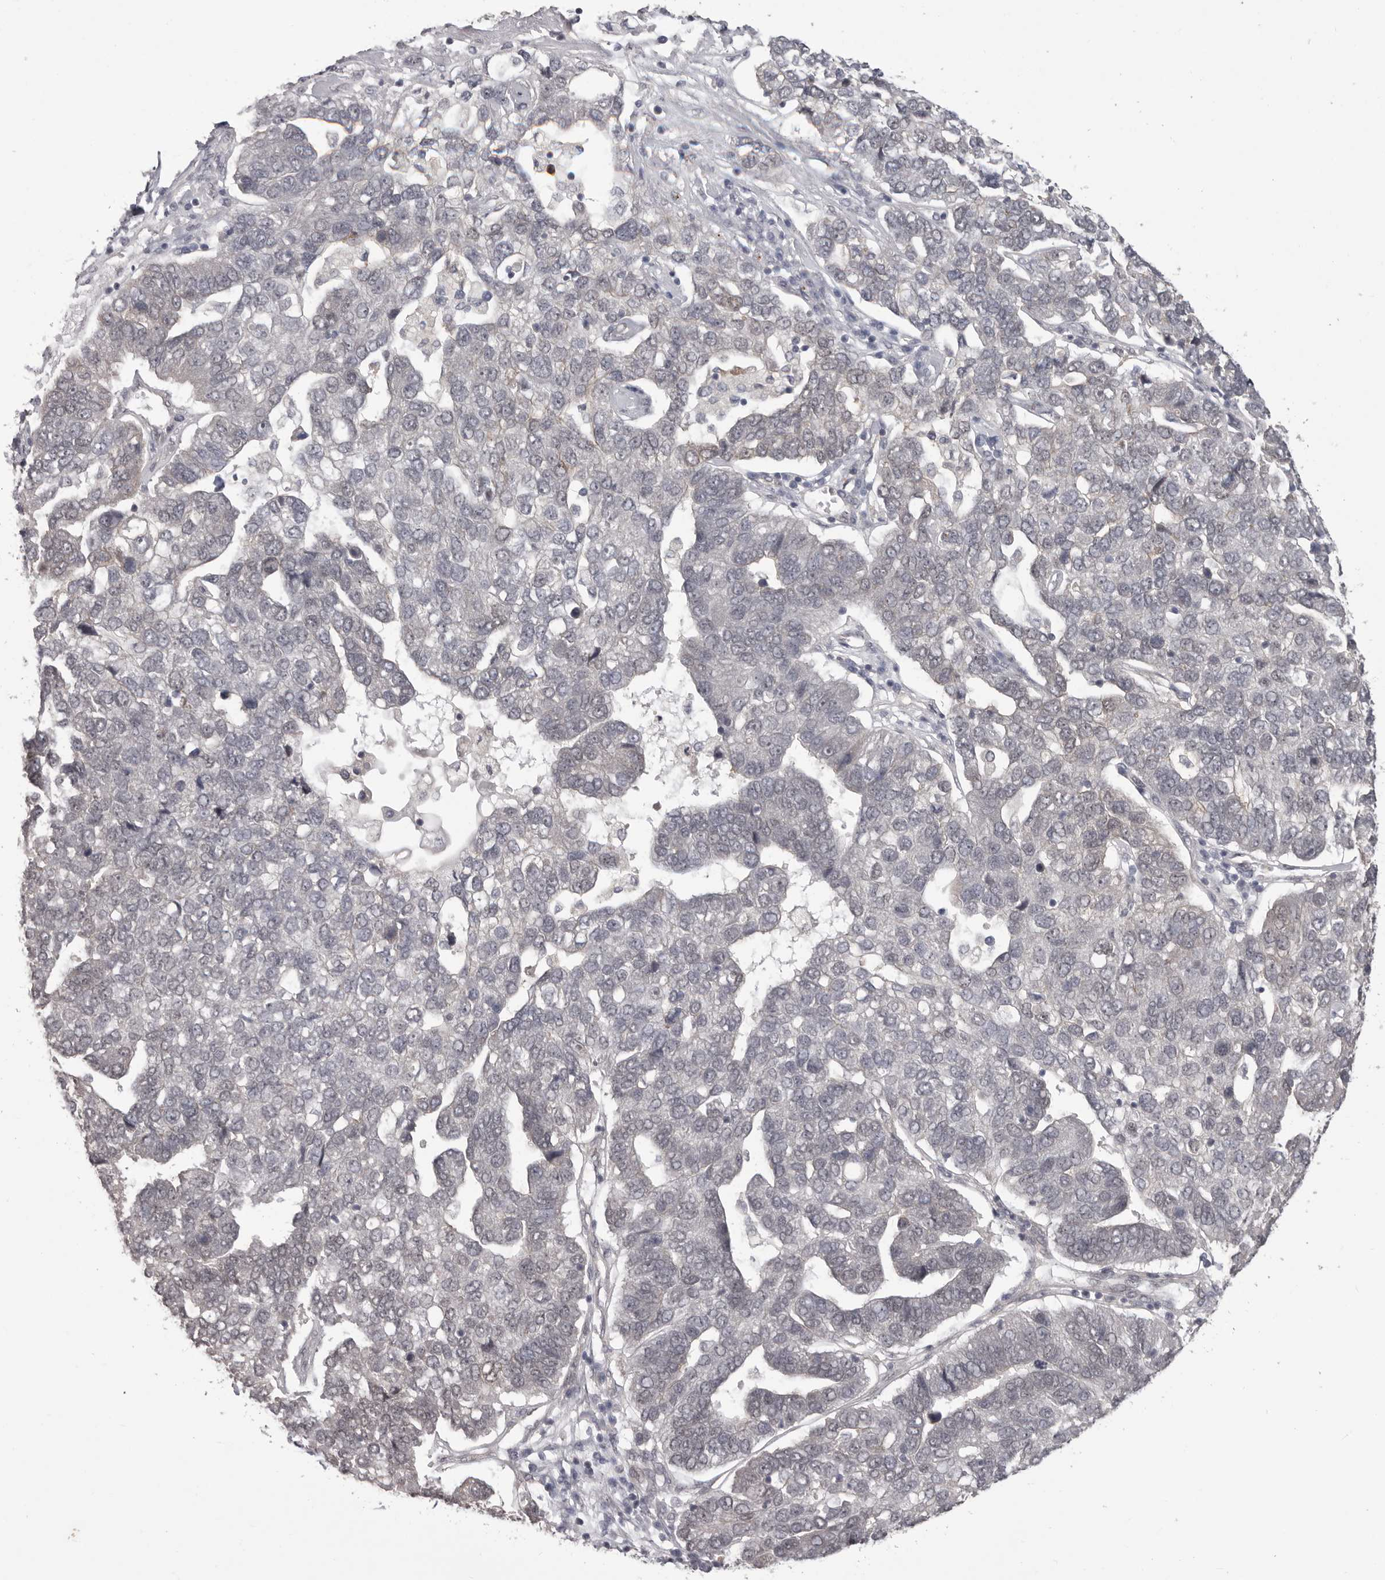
{"staining": {"intensity": "negative", "quantity": "none", "location": "none"}, "tissue": "pancreatic cancer", "cell_type": "Tumor cells", "image_type": "cancer", "snomed": [{"axis": "morphology", "description": "Adenocarcinoma, NOS"}, {"axis": "topography", "description": "Pancreas"}], "caption": "IHC histopathology image of human adenocarcinoma (pancreatic) stained for a protein (brown), which demonstrates no expression in tumor cells. (DAB (3,3'-diaminobenzidine) immunohistochemistry (IHC), high magnification).", "gene": "RNF2", "patient": {"sex": "female", "age": 61}}